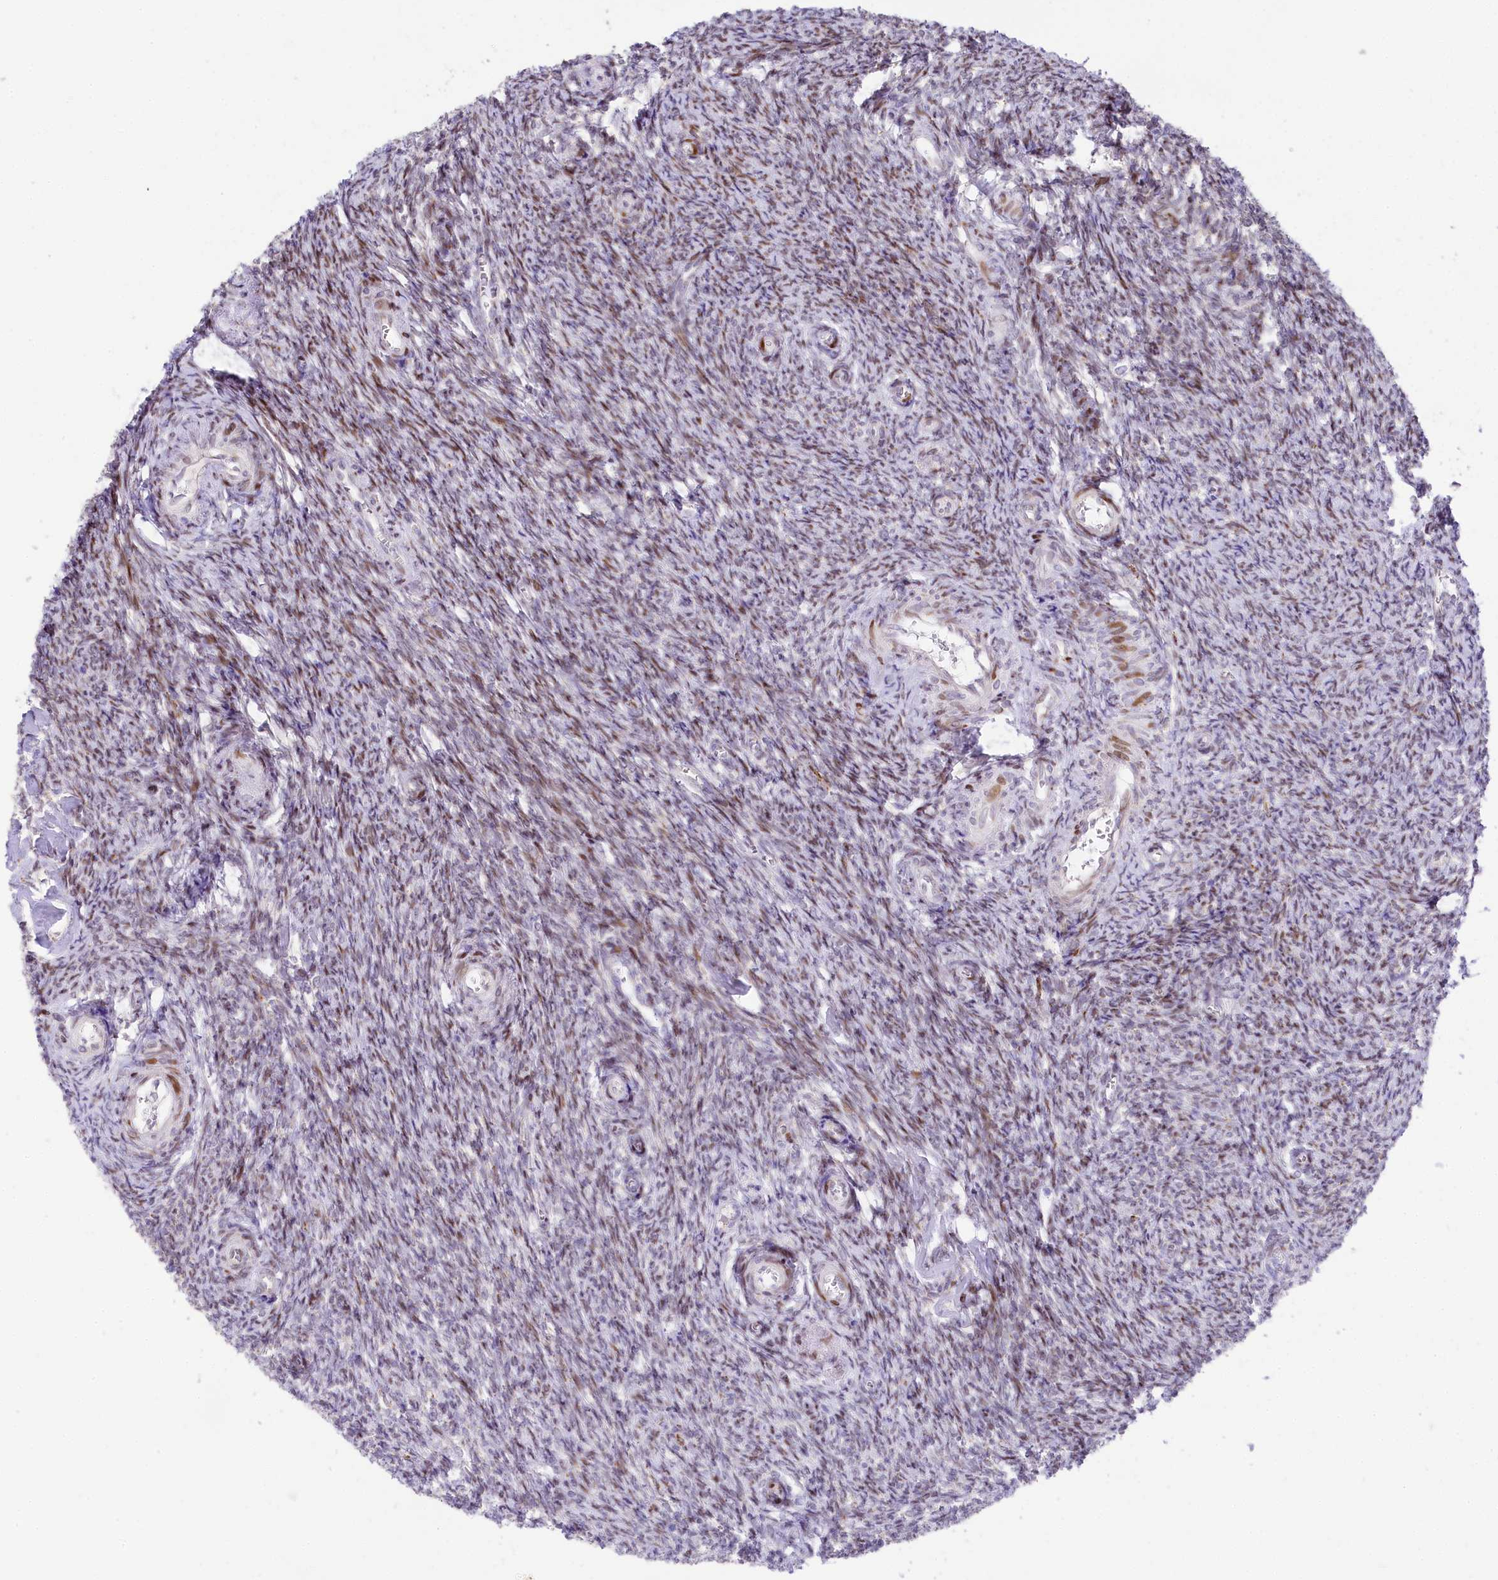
{"staining": {"intensity": "weak", "quantity": "25%-75%", "location": "nuclear"}, "tissue": "ovary", "cell_type": "Ovarian stroma cells", "image_type": "normal", "snomed": [{"axis": "morphology", "description": "Normal tissue, NOS"}, {"axis": "topography", "description": "Ovary"}], "caption": "Immunohistochemistry photomicrograph of unremarkable ovary stained for a protein (brown), which displays low levels of weak nuclear positivity in about 25%-75% of ovarian stroma cells.", "gene": "PPIP5K2", "patient": {"sex": "female", "age": 44}}